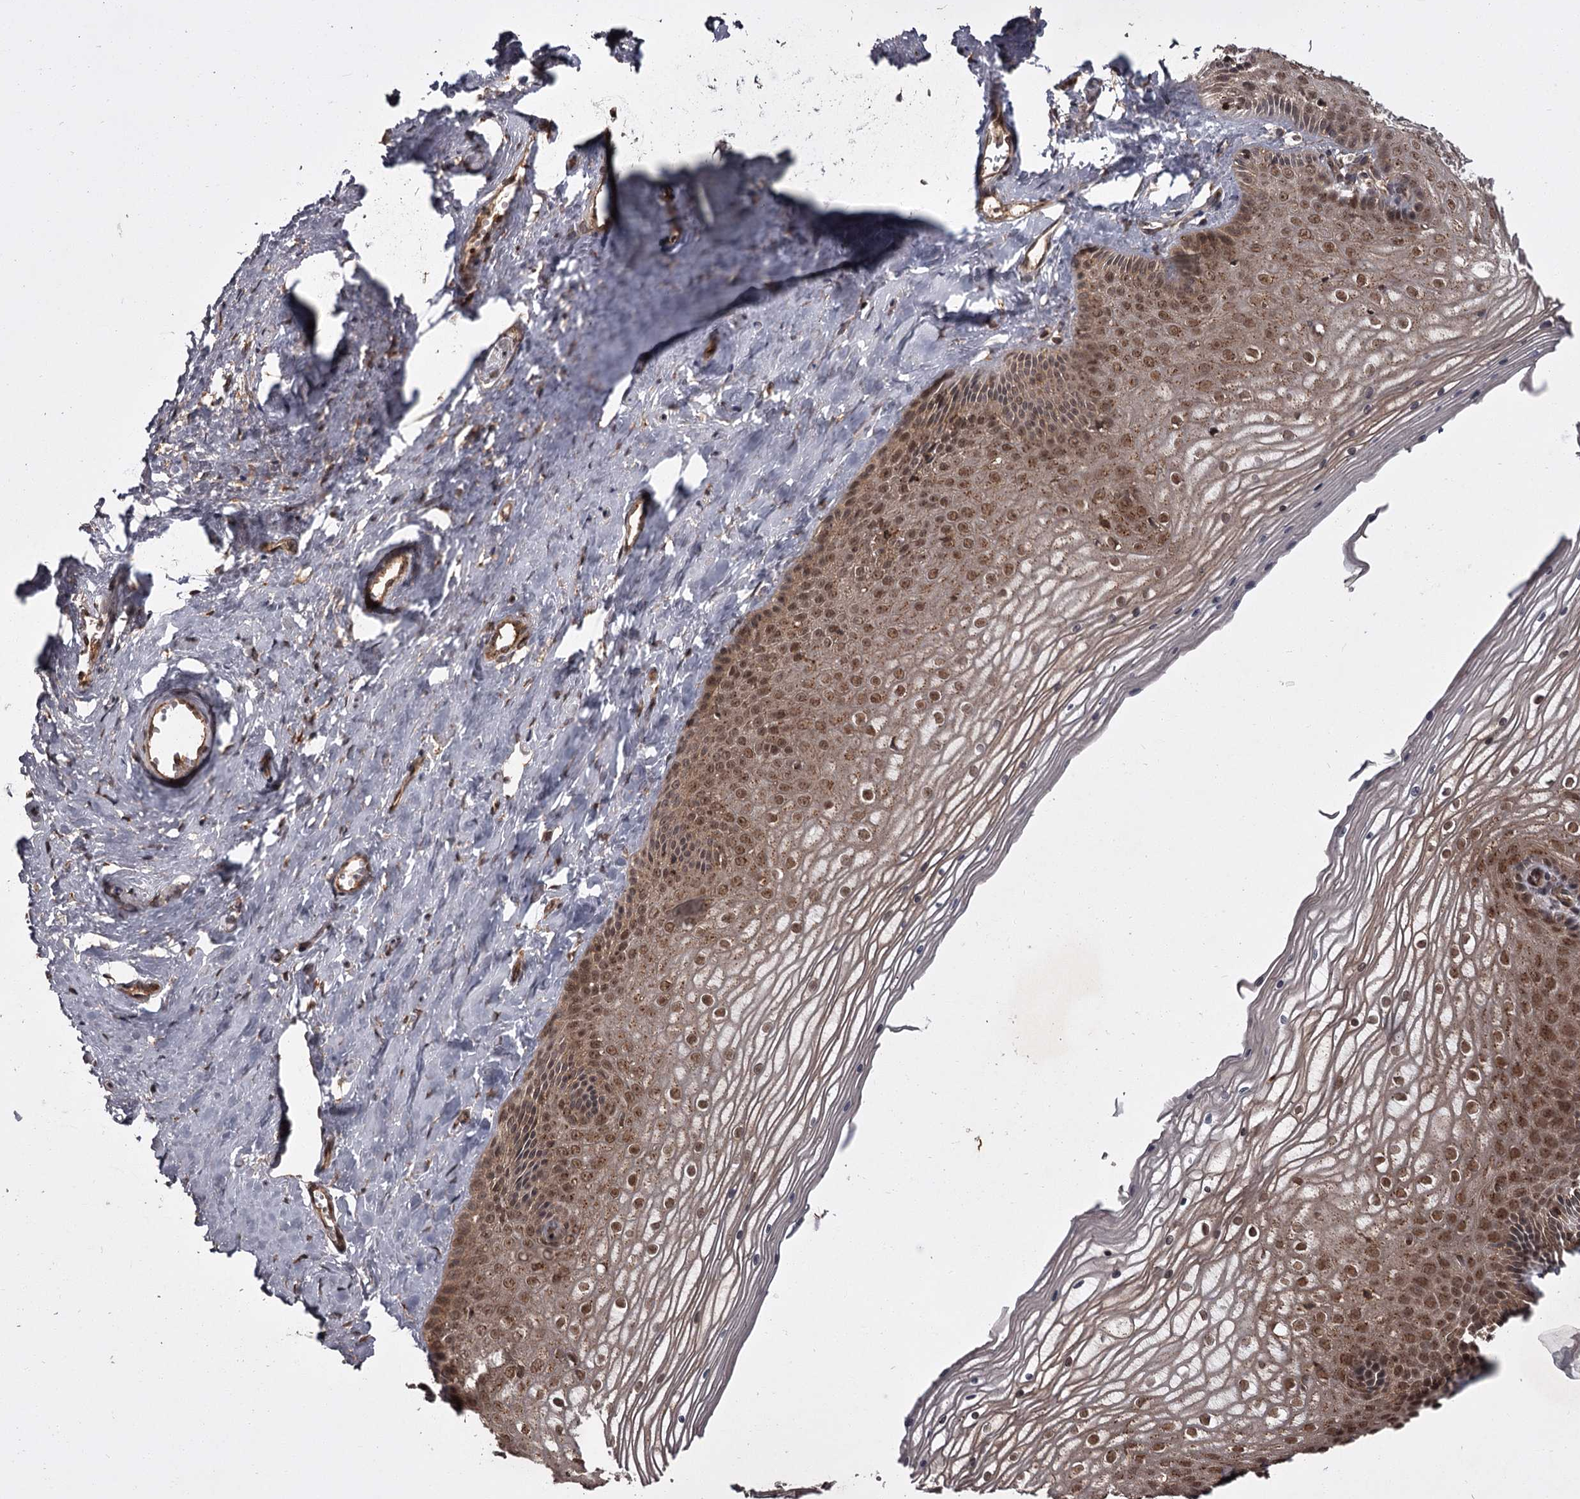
{"staining": {"intensity": "moderate", "quantity": ">75%", "location": "cytoplasmic/membranous,nuclear"}, "tissue": "vagina", "cell_type": "Squamous epithelial cells", "image_type": "normal", "snomed": [{"axis": "morphology", "description": "Normal tissue, NOS"}, {"axis": "topography", "description": "Vagina"}, {"axis": "topography", "description": "Cervix"}], "caption": "Moderate cytoplasmic/membranous,nuclear staining is appreciated in approximately >75% of squamous epithelial cells in normal vagina. (Brightfield microscopy of DAB IHC at high magnification).", "gene": "TBC1D23", "patient": {"sex": "female", "age": 40}}